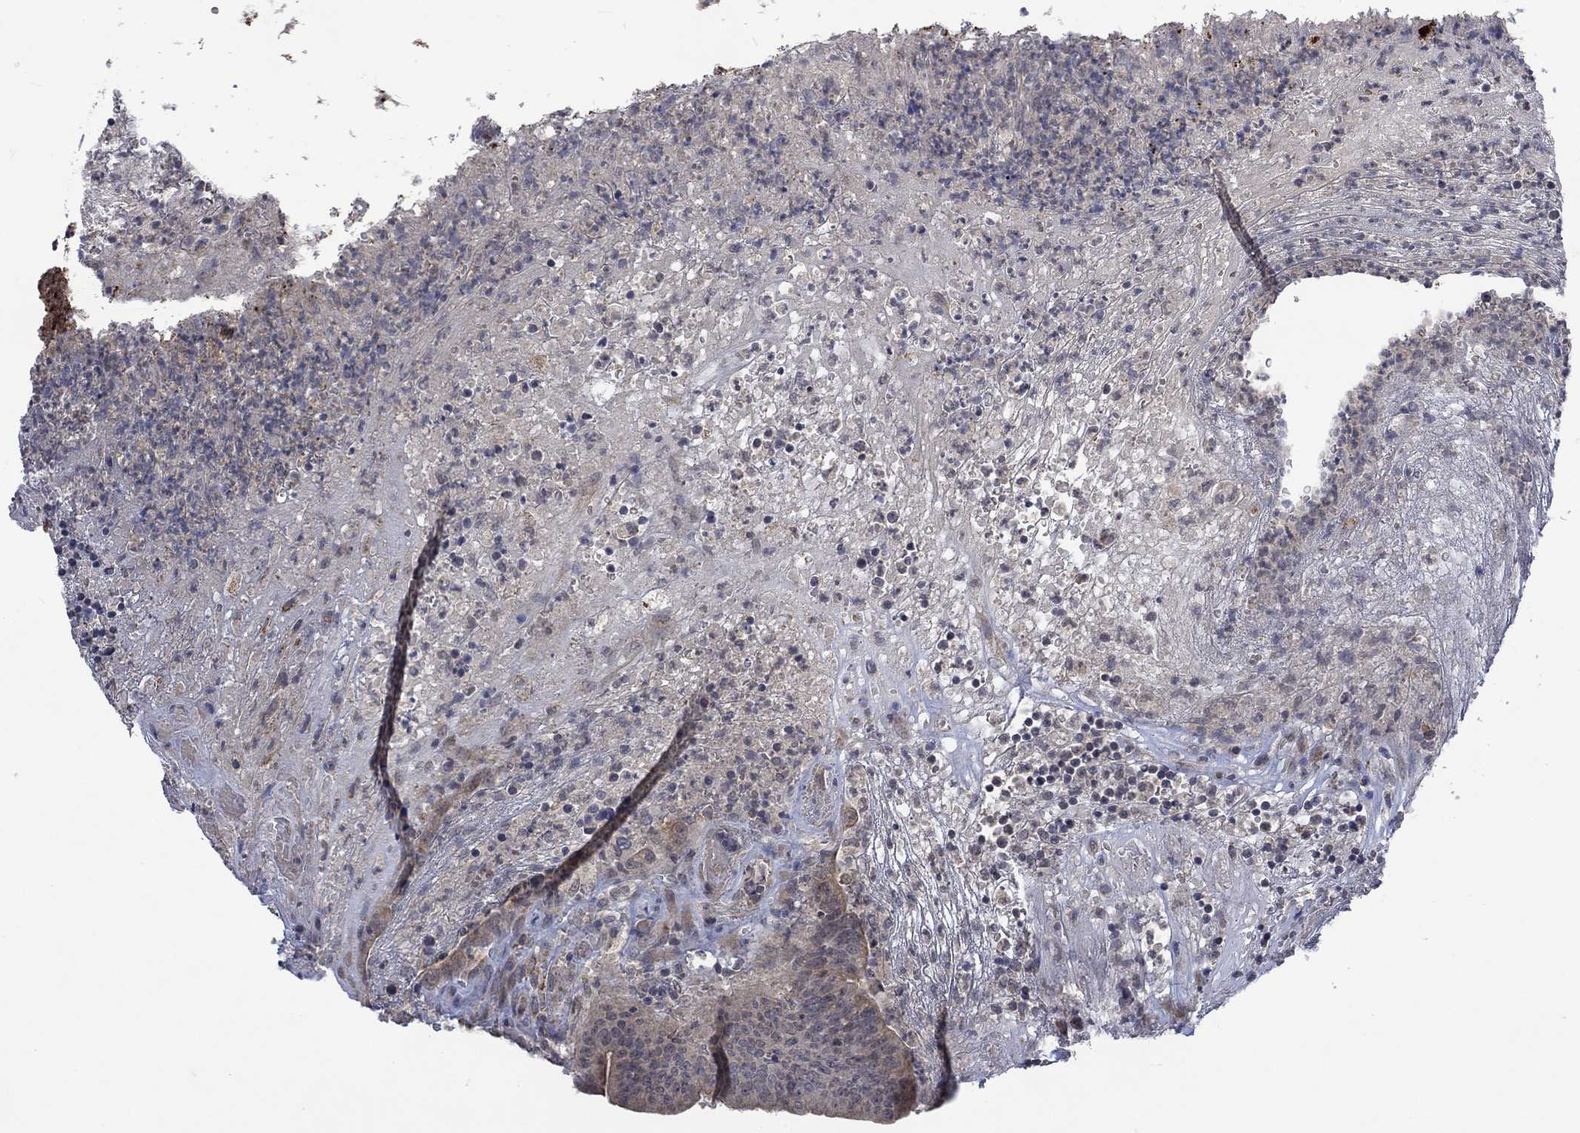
{"staining": {"intensity": "negative", "quantity": "none", "location": "none"}, "tissue": "colorectal cancer", "cell_type": "Tumor cells", "image_type": "cancer", "snomed": [{"axis": "morphology", "description": "Adenocarcinoma, NOS"}, {"axis": "topography", "description": "Colon"}], "caption": "IHC of colorectal cancer (adenocarcinoma) shows no staining in tumor cells.", "gene": "GRIN2D", "patient": {"sex": "female", "age": 75}}